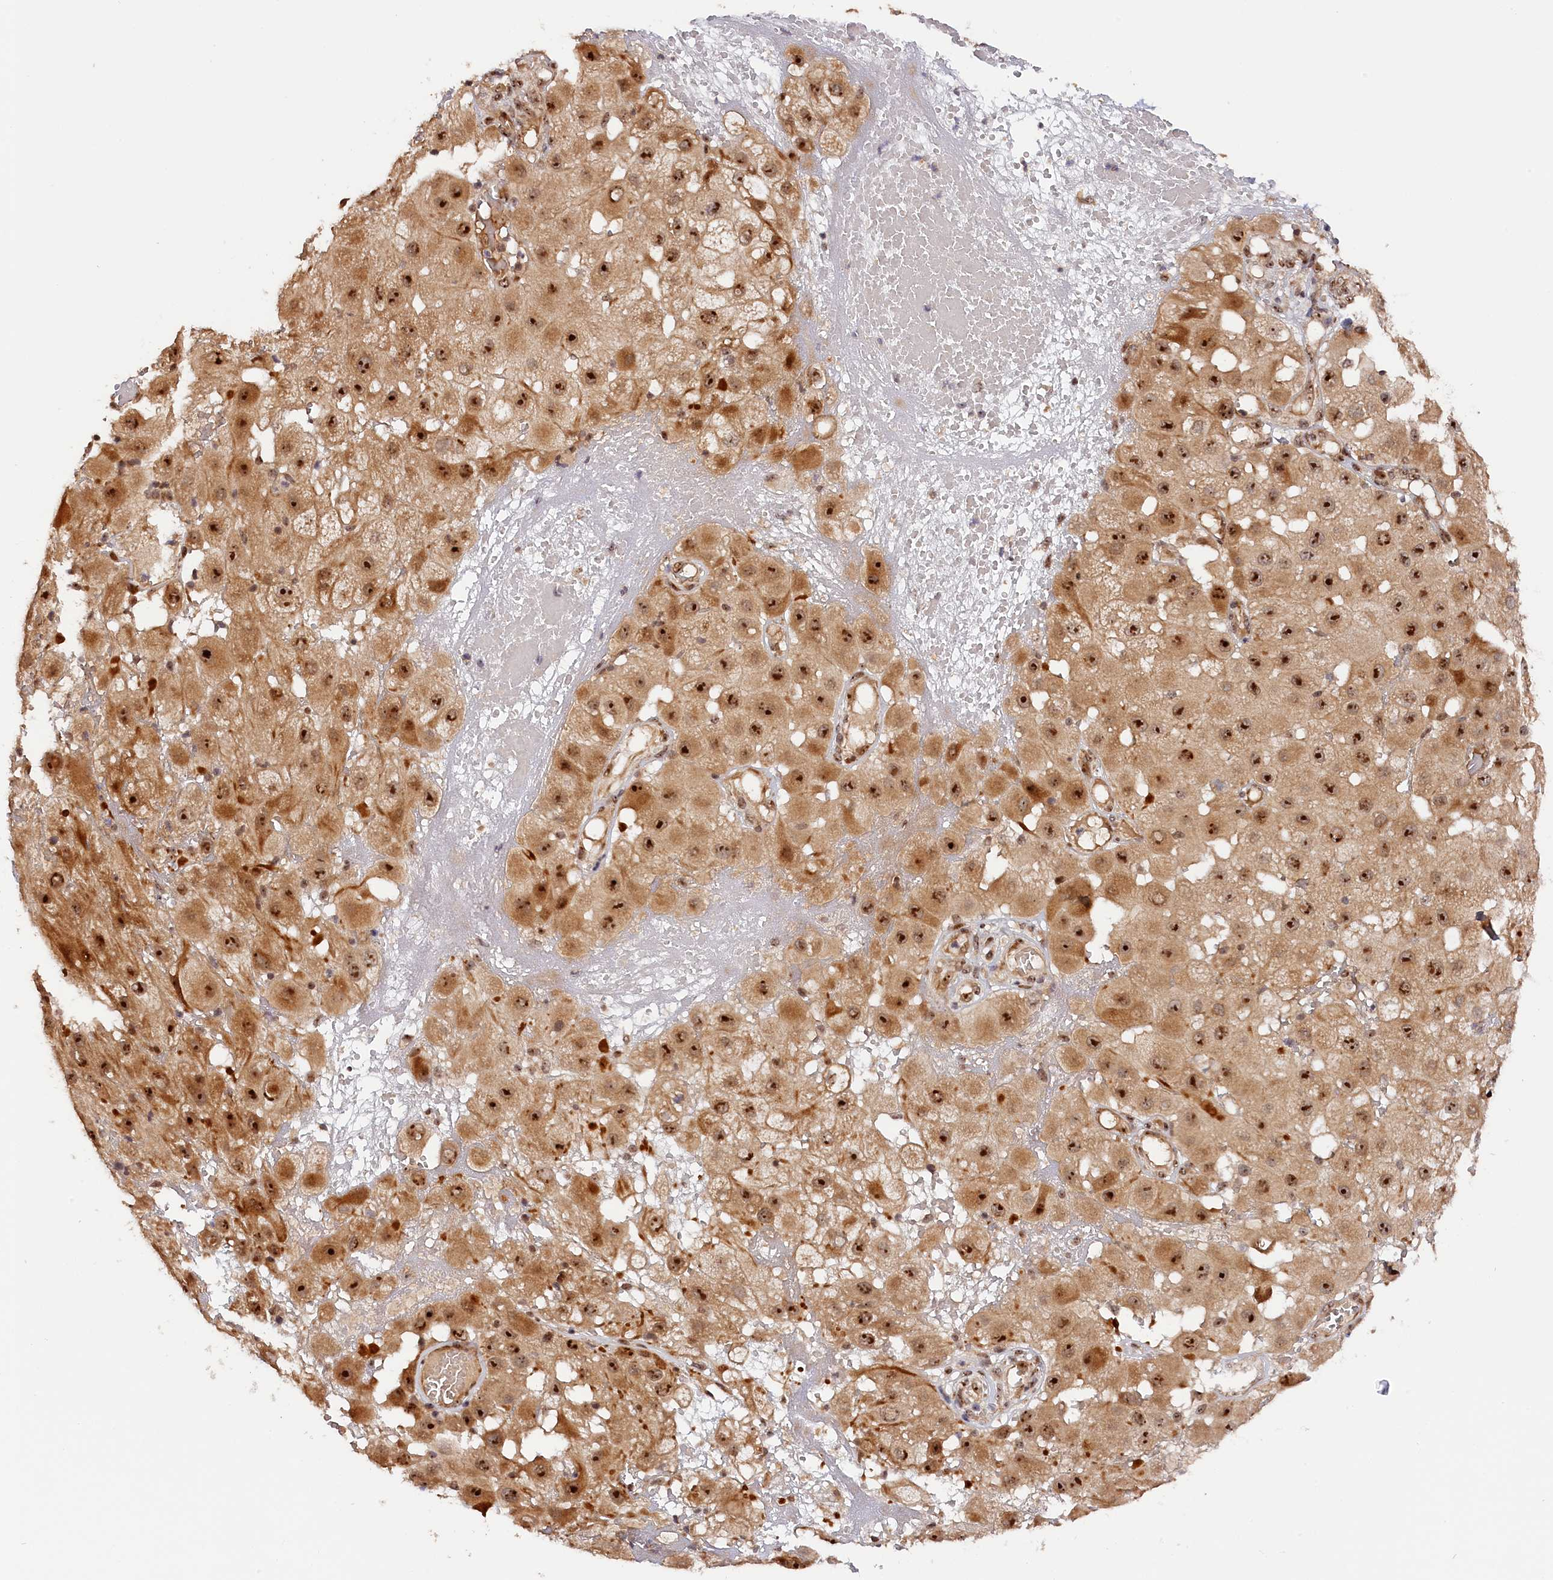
{"staining": {"intensity": "strong", "quantity": ">75%", "location": "cytoplasmic/membranous,nuclear"}, "tissue": "melanoma", "cell_type": "Tumor cells", "image_type": "cancer", "snomed": [{"axis": "morphology", "description": "Malignant melanoma, NOS"}, {"axis": "topography", "description": "Skin"}], "caption": "DAB immunohistochemical staining of human melanoma reveals strong cytoplasmic/membranous and nuclear protein staining in about >75% of tumor cells.", "gene": "ANKRD24", "patient": {"sex": "female", "age": 81}}